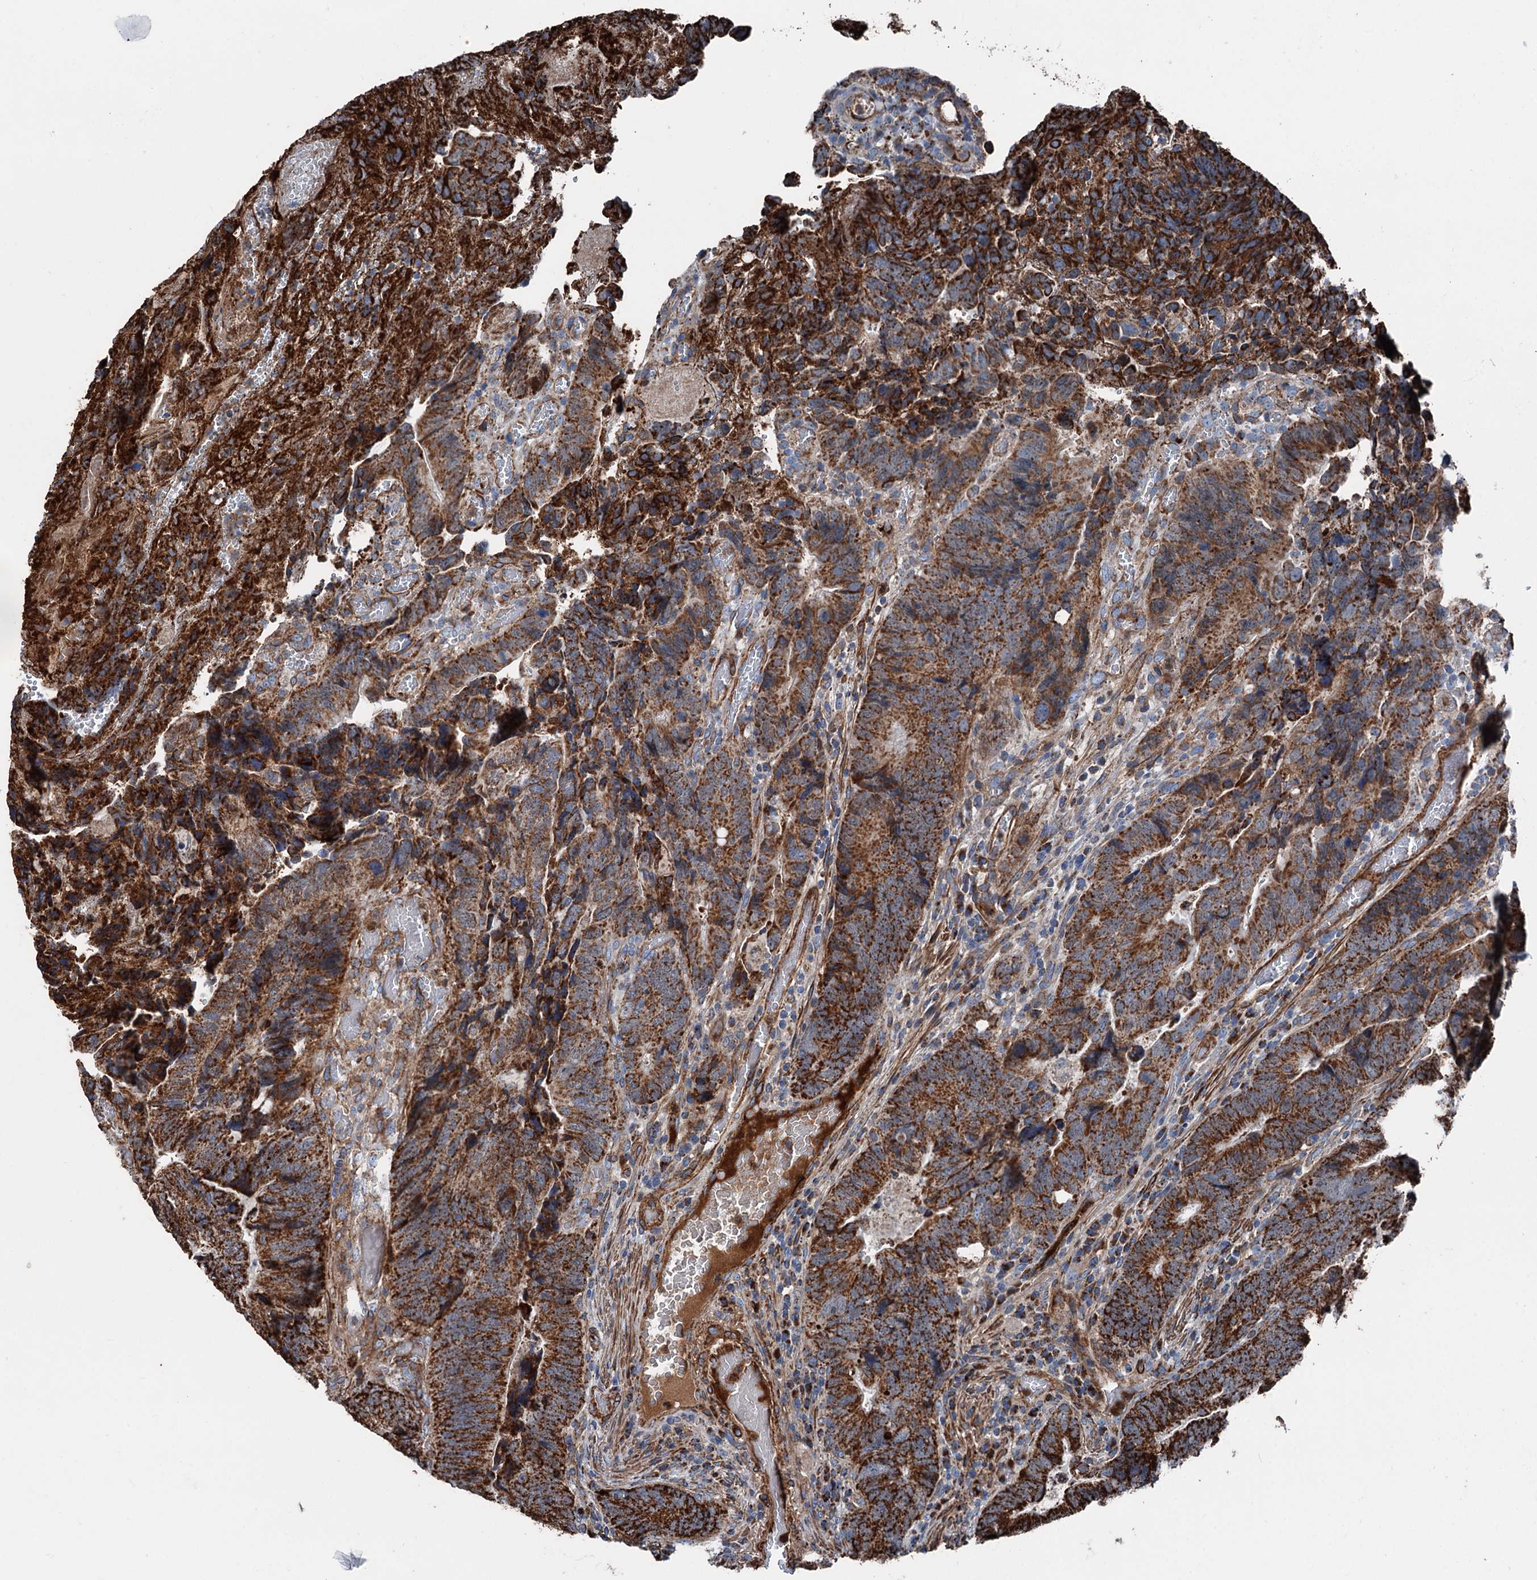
{"staining": {"intensity": "strong", "quantity": ">75%", "location": "cytoplasmic/membranous"}, "tissue": "colorectal cancer", "cell_type": "Tumor cells", "image_type": "cancer", "snomed": [{"axis": "morphology", "description": "Adenocarcinoma, NOS"}, {"axis": "topography", "description": "Colon"}], "caption": "Approximately >75% of tumor cells in adenocarcinoma (colorectal) reveal strong cytoplasmic/membranous protein staining as visualized by brown immunohistochemical staining.", "gene": "DDIAS", "patient": {"sex": "female", "age": 67}}